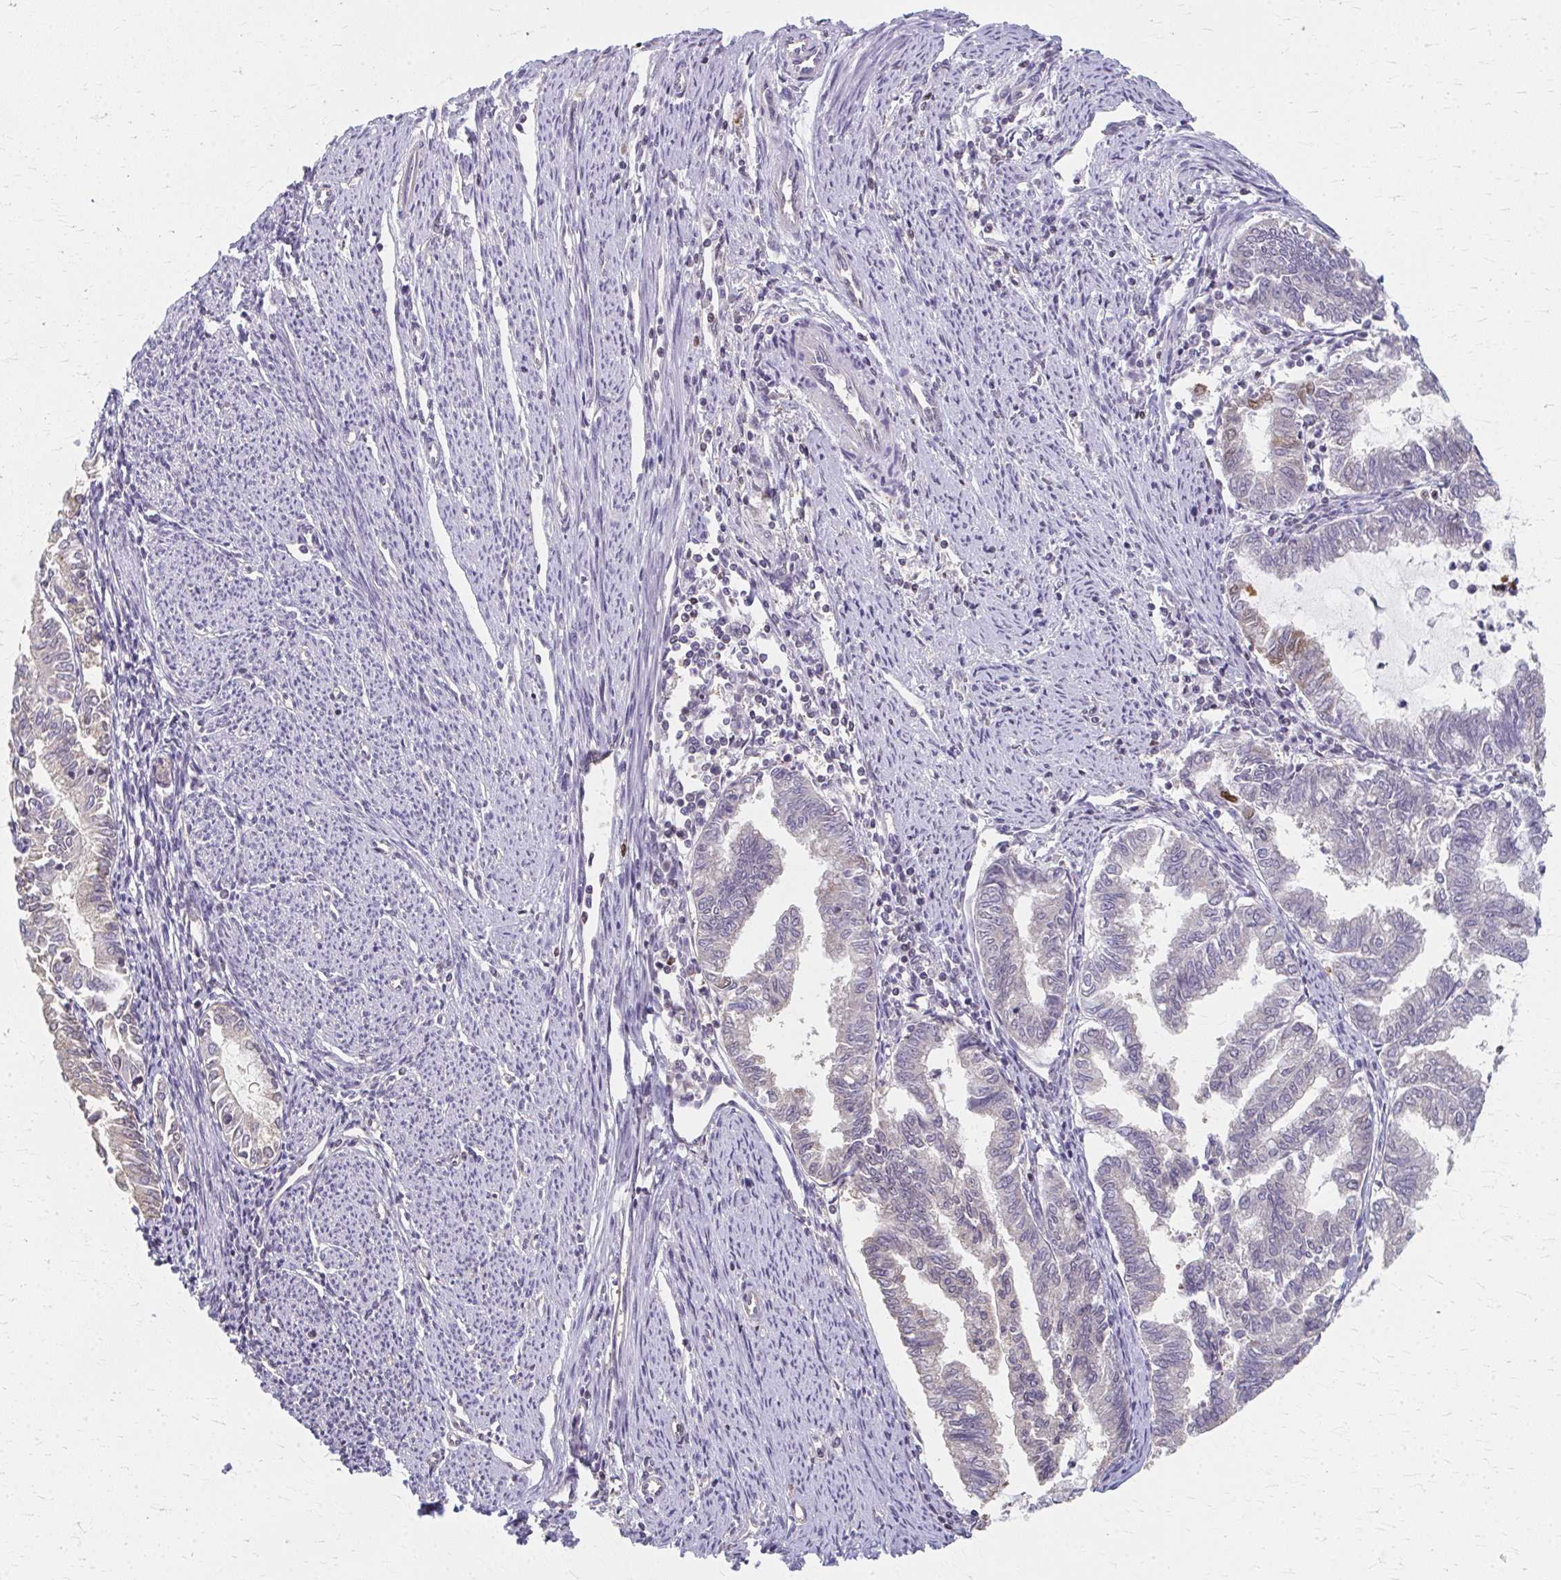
{"staining": {"intensity": "negative", "quantity": "none", "location": "none"}, "tissue": "endometrial cancer", "cell_type": "Tumor cells", "image_type": "cancer", "snomed": [{"axis": "morphology", "description": "Adenocarcinoma, NOS"}, {"axis": "topography", "description": "Endometrium"}], "caption": "DAB immunohistochemical staining of adenocarcinoma (endometrial) exhibits no significant staining in tumor cells.", "gene": "RABGAP1L", "patient": {"sex": "female", "age": 79}}